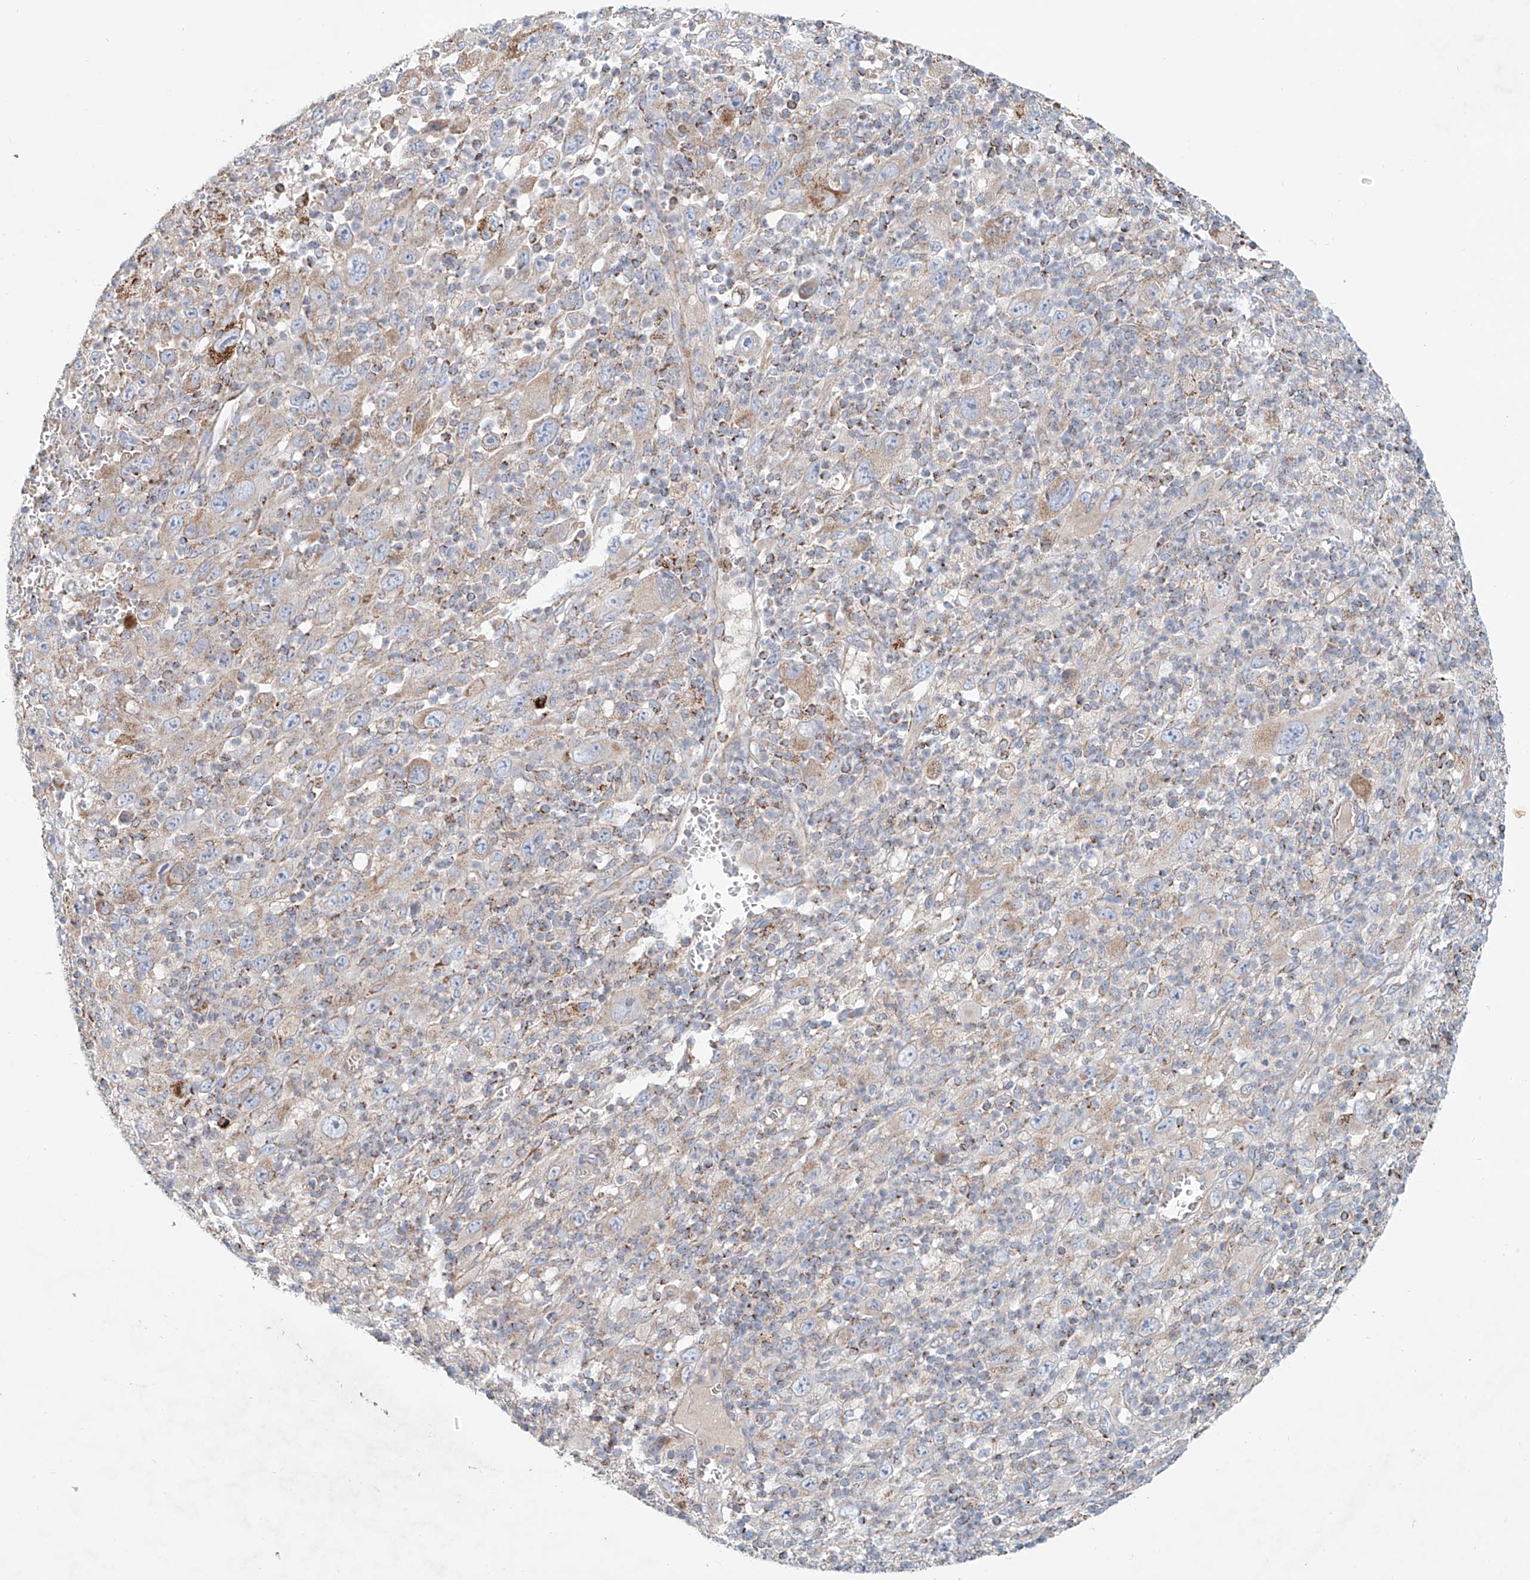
{"staining": {"intensity": "weak", "quantity": "<25%", "location": "cytoplasmic/membranous"}, "tissue": "melanoma", "cell_type": "Tumor cells", "image_type": "cancer", "snomed": [{"axis": "morphology", "description": "Malignant melanoma, Metastatic site"}, {"axis": "topography", "description": "Skin"}], "caption": "Malignant melanoma (metastatic site) was stained to show a protein in brown. There is no significant positivity in tumor cells. (Immunohistochemistry (ihc), brightfield microscopy, high magnification).", "gene": "CARD10", "patient": {"sex": "female", "age": 56}}